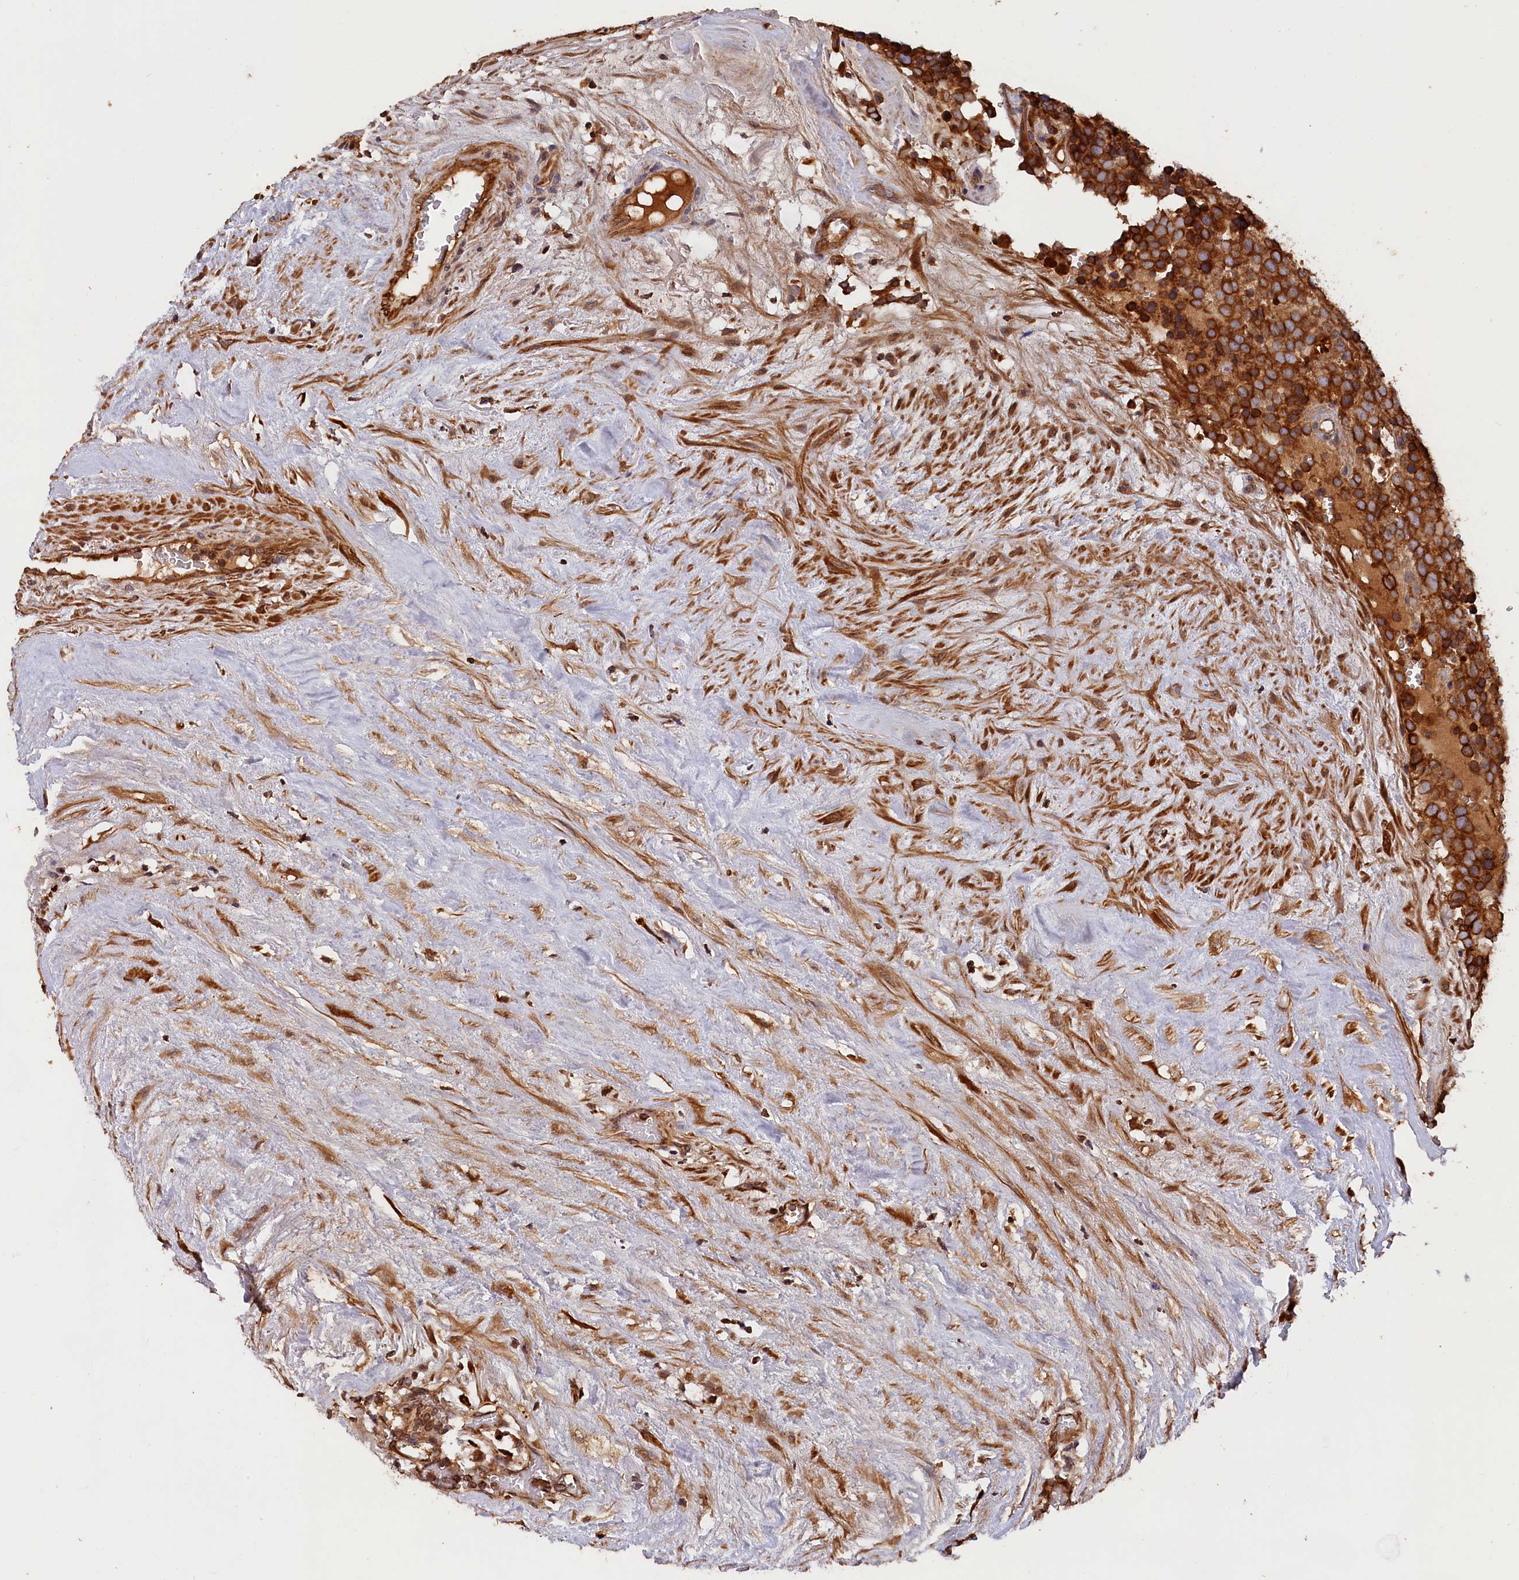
{"staining": {"intensity": "strong", "quantity": ">75%", "location": "cytoplasmic/membranous"}, "tissue": "testis cancer", "cell_type": "Tumor cells", "image_type": "cancer", "snomed": [{"axis": "morphology", "description": "Seminoma, NOS"}, {"axis": "topography", "description": "Testis"}], "caption": "Protein staining of testis seminoma tissue demonstrates strong cytoplasmic/membranous expression in about >75% of tumor cells.", "gene": "HMOX2", "patient": {"sex": "male", "age": 71}}